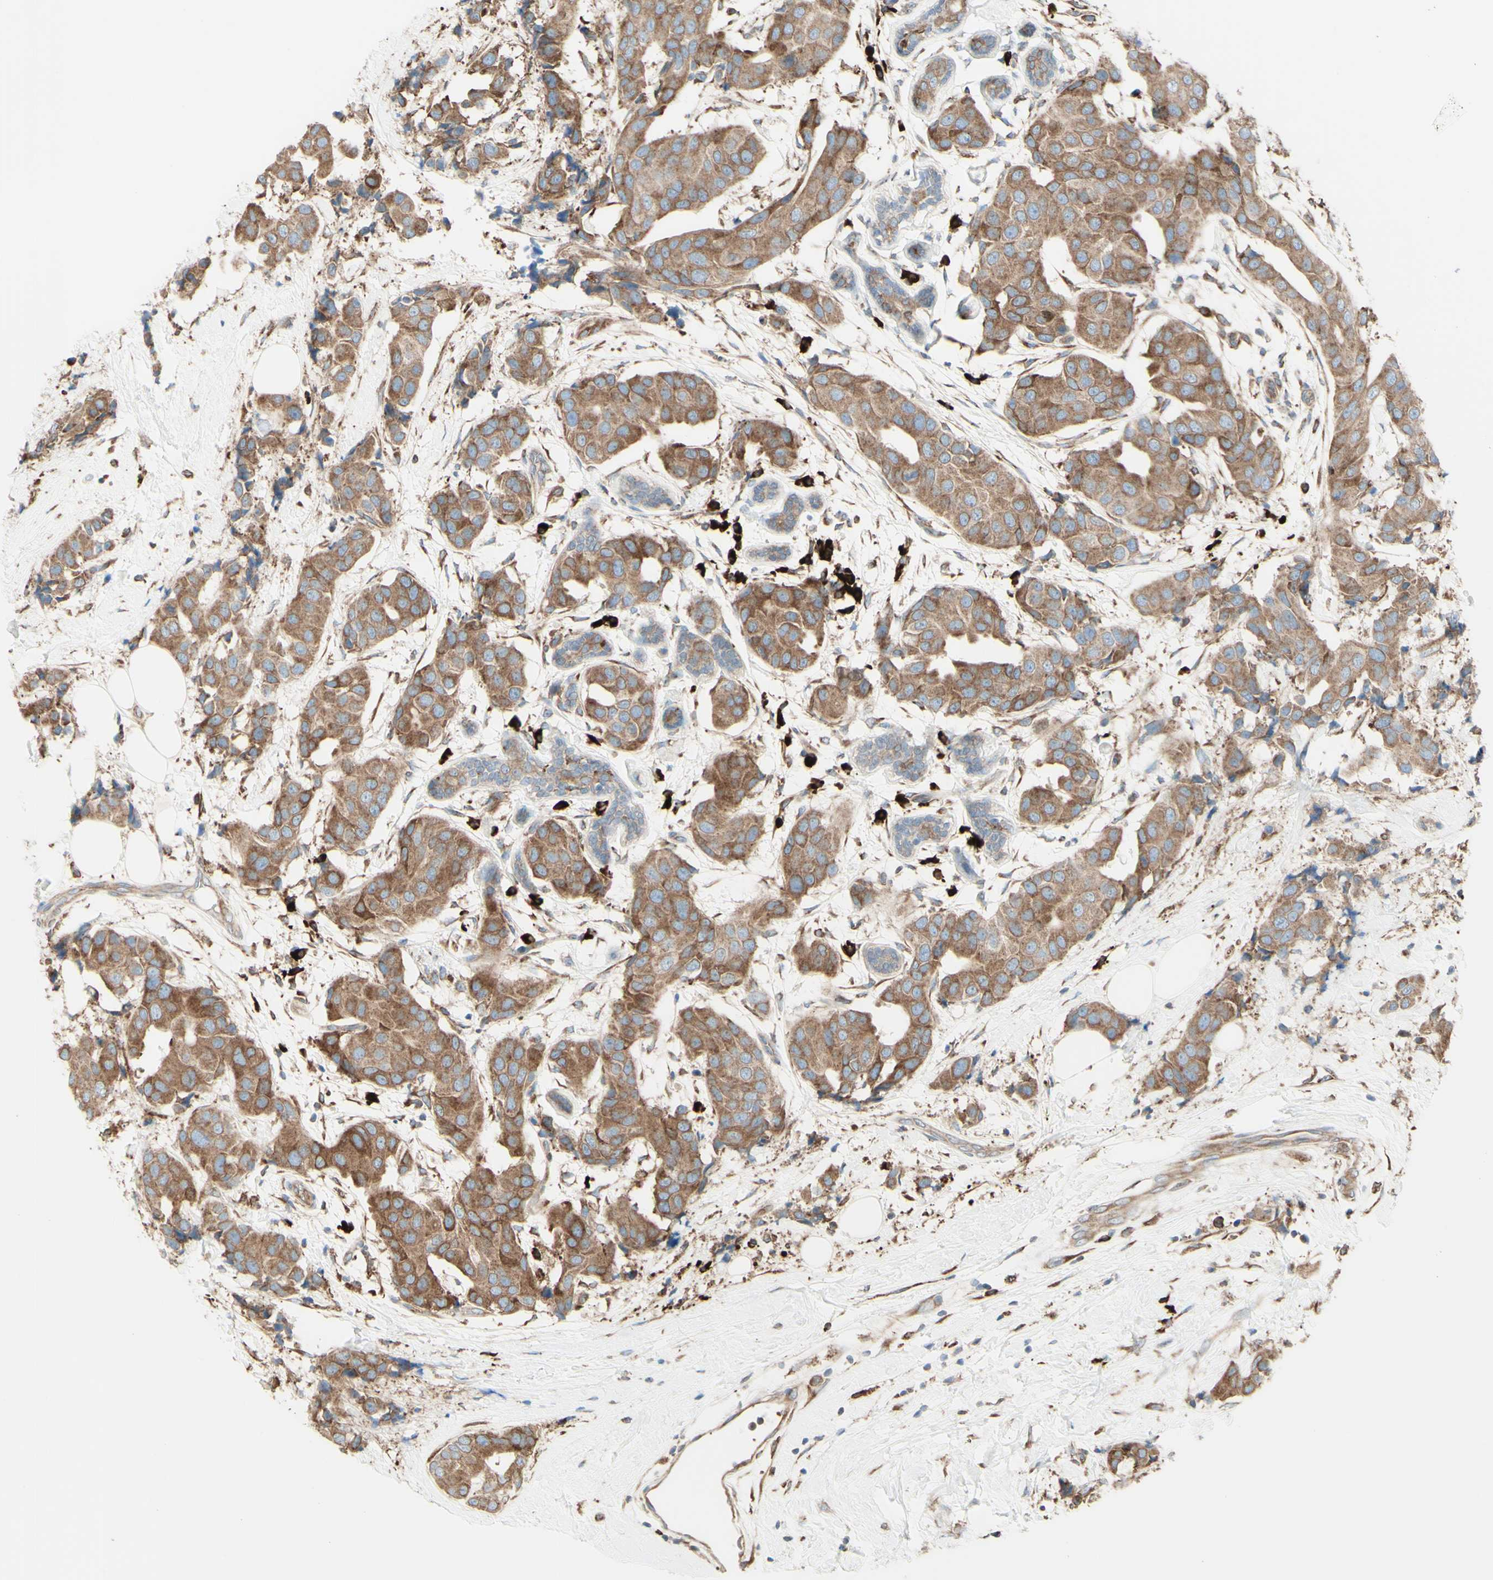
{"staining": {"intensity": "strong", "quantity": ">75%", "location": "cytoplasmic/membranous"}, "tissue": "breast cancer", "cell_type": "Tumor cells", "image_type": "cancer", "snomed": [{"axis": "morphology", "description": "Normal tissue, NOS"}, {"axis": "morphology", "description": "Duct carcinoma"}, {"axis": "topography", "description": "Breast"}], "caption": "Immunohistochemistry image of human breast cancer (invasive ductal carcinoma) stained for a protein (brown), which reveals high levels of strong cytoplasmic/membranous expression in about >75% of tumor cells.", "gene": "DNAJB11", "patient": {"sex": "female", "age": 39}}